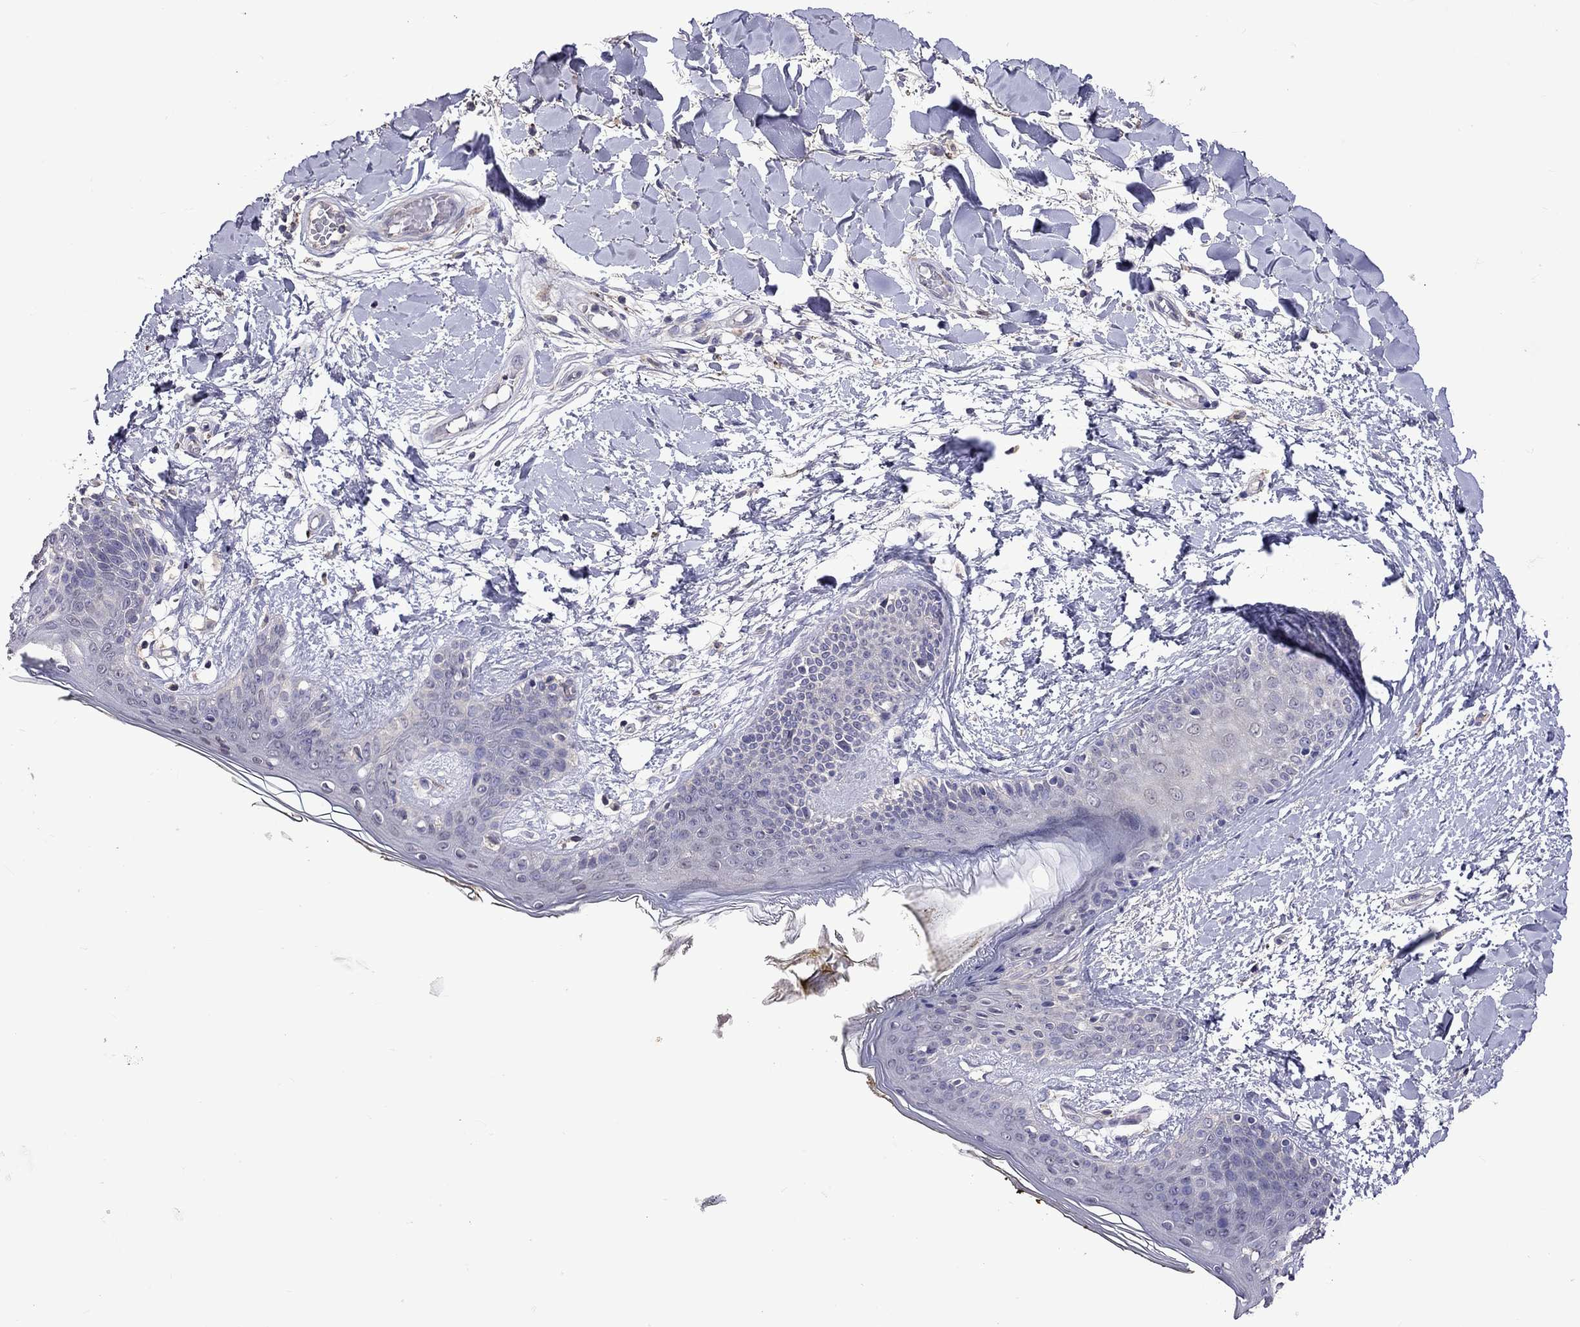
{"staining": {"intensity": "negative", "quantity": "none", "location": "none"}, "tissue": "skin", "cell_type": "Fibroblasts", "image_type": "normal", "snomed": [{"axis": "morphology", "description": "Normal tissue, NOS"}, {"axis": "topography", "description": "Skin"}], "caption": "IHC of normal skin shows no staining in fibroblasts.", "gene": "RTP5", "patient": {"sex": "female", "age": 34}}